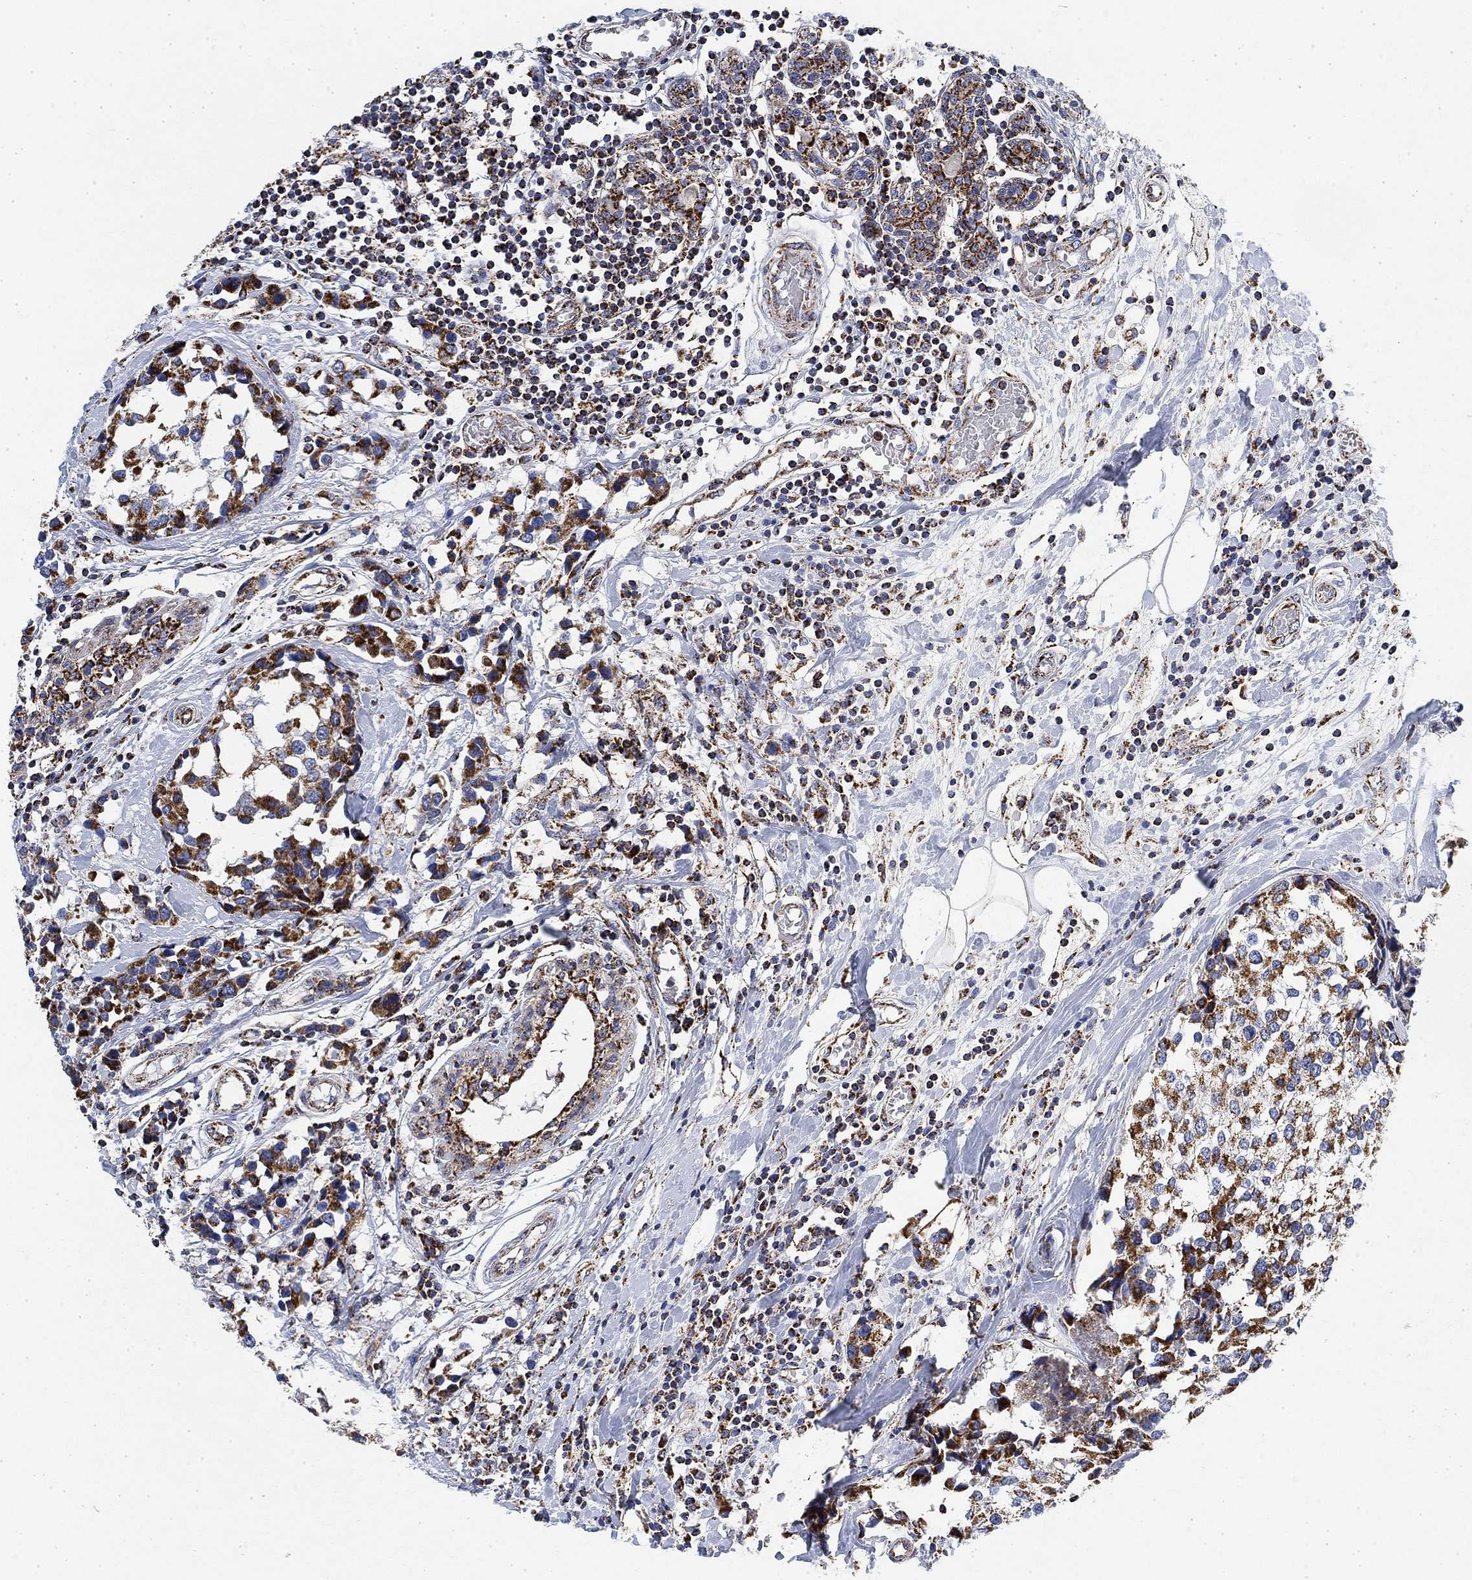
{"staining": {"intensity": "strong", "quantity": "25%-75%", "location": "cytoplasmic/membranous"}, "tissue": "breast cancer", "cell_type": "Tumor cells", "image_type": "cancer", "snomed": [{"axis": "morphology", "description": "Lobular carcinoma"}, {"axis": "topography", "description": "Breast"}], "caption": "Breast lobular carcinoma stained with DAB immunohistochemistry demonstrates high levels of strong cytoplasmic/membranous expression in about 25%-75% of tumor cells.", "gene": "NDUFS3", "patient": {"sex": "female", "age": 59}}